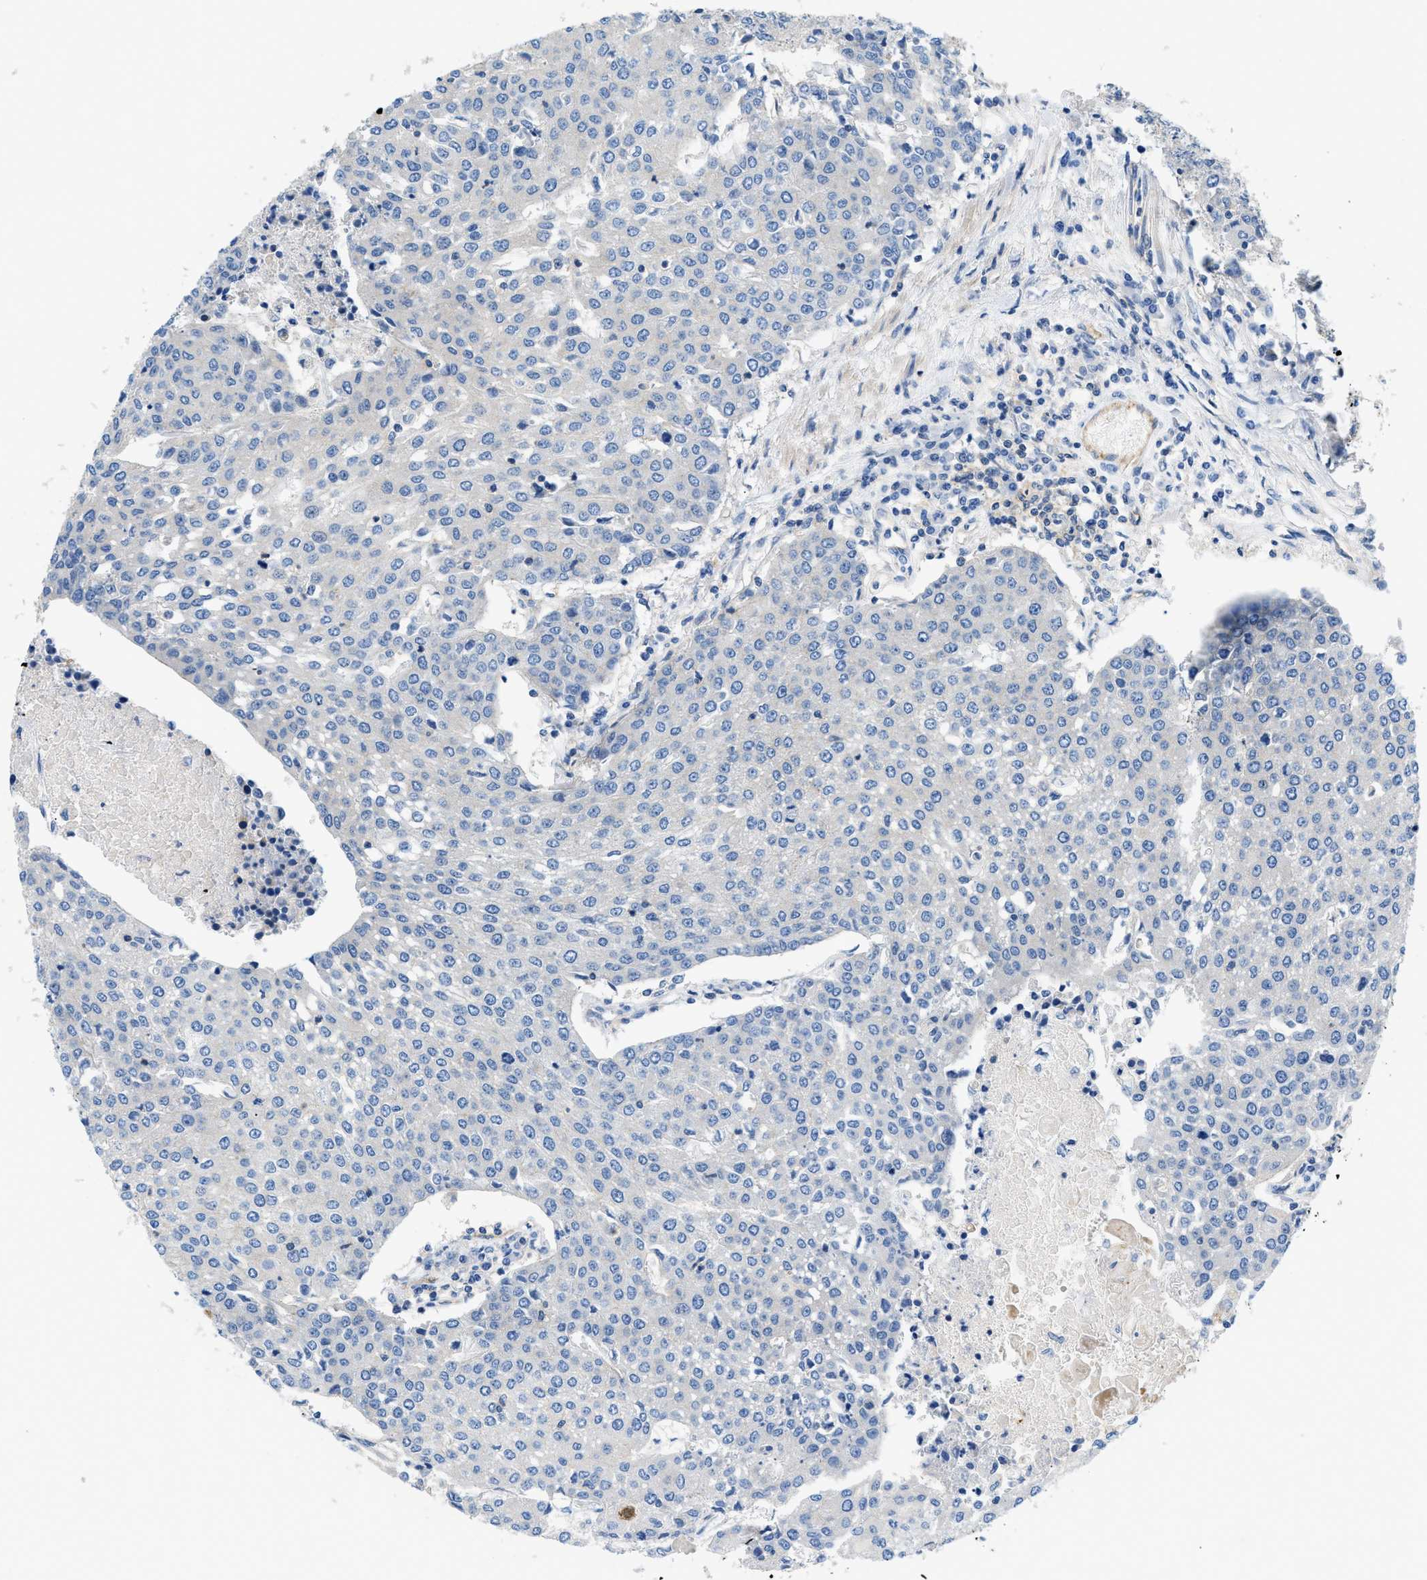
{"staining": {"intensity": "negative", "quantity": "none", "location": "none"}, "tissue": "urothelial cancer", "cell_type": "Tumor cells", "image_type": "cancer", "snomed": [{"axis": "morphology", "description": "Urothelial carcinoma, High grade"}, {"axis": "topography", "description": "Urinary bladder"}], "caption": "High magnification brightfield microscopy of urothelial cancer stained with DAB (brown) and counterstained with hematoxylin (blue): tumor cells show no significant expression. The staining is performed using DAB (3,3'-diaminobenzidine) brown chromogen with nuclei counter-stained in using hematoxylin.", "gene": "ORAI1", "patient": {"sex": "female", "age": 85}}